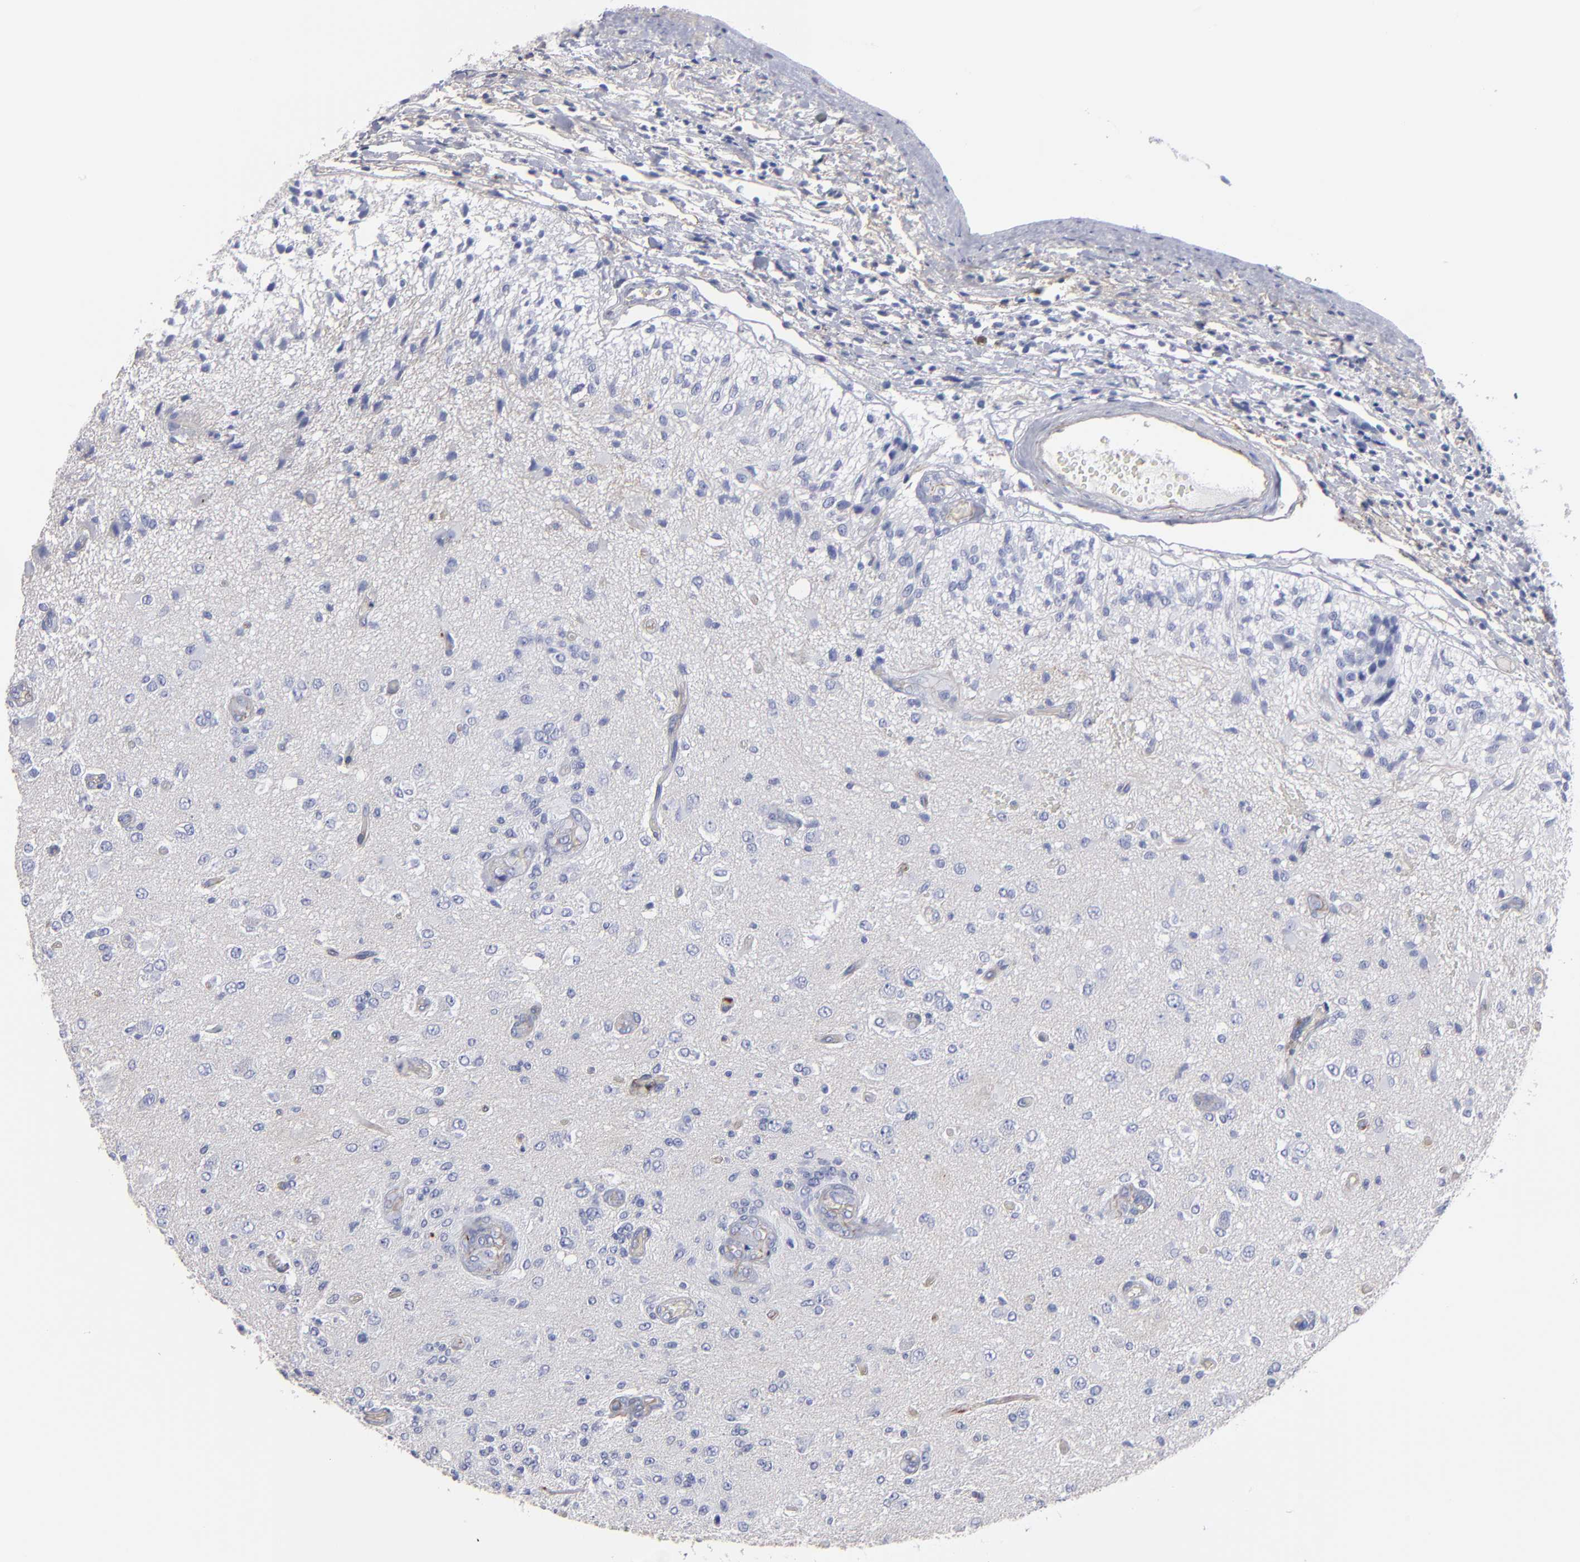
{"staining": {"intensity": "negative", "quantity": "none", "location": "none"}, "tissue": "glioma", "cell_type": "Tumor cells", "image_type": "cancer", "snomed": [{"axis": "morphology", "description": "Normal tissue, NOS"}, {"axis": "morphology", "description": "Glioma, malignant, High grade"}, {"axis": "topography", "description": "Cerebral cortex"}], "caption": "The photomicrograph reveals no significant positivity in tumor cells of malignant glioma (high-grade).", "gene": "TM4SF1", "patient": {"sex": "male", "age": 77}}